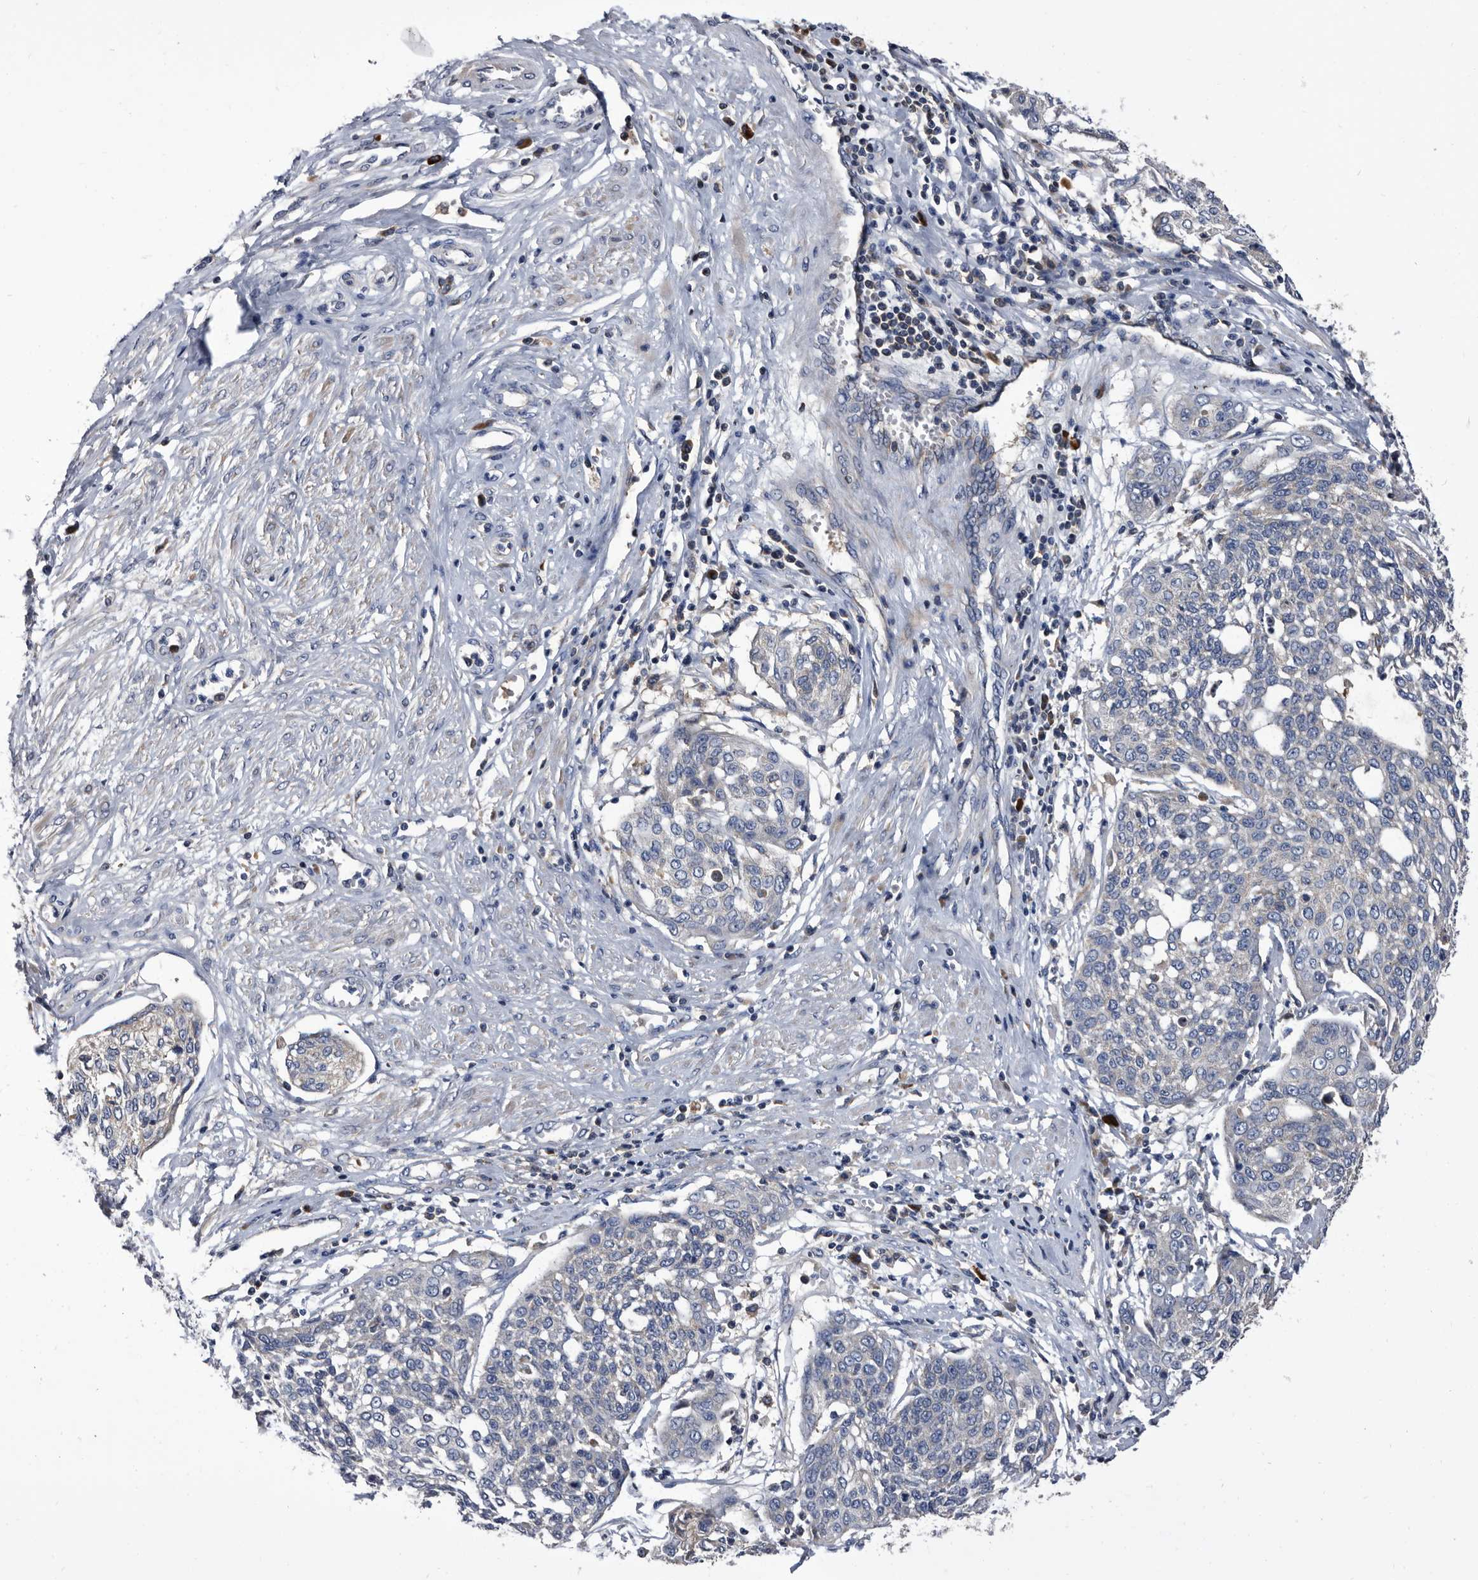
{"staining": {"intensity": "negative", "quantity": "none", "location": "none"}, "tissue": "cervical cancer", "cell_type": "Tumor cells", "image_type": "cancer", "snomed": [{"axis": "morphology", "description": "Squamous cell carcinoma, NOS"}, {"axis": "topography", "description": "Cervix"}], "caption": "DAB immunohistochemical staining of human cervical squamous cell carcinoma reveals no significant staining in tumor cells. Brightfield microscopy of immunohistochemistry (IHC) stained with DAB (3,3'-diaminobenzidine) (brown) and hematoxylin (blue), captured at high magnification.", "gene": "DTNBP1", "patient": {"sex": "female", "age": 34}}